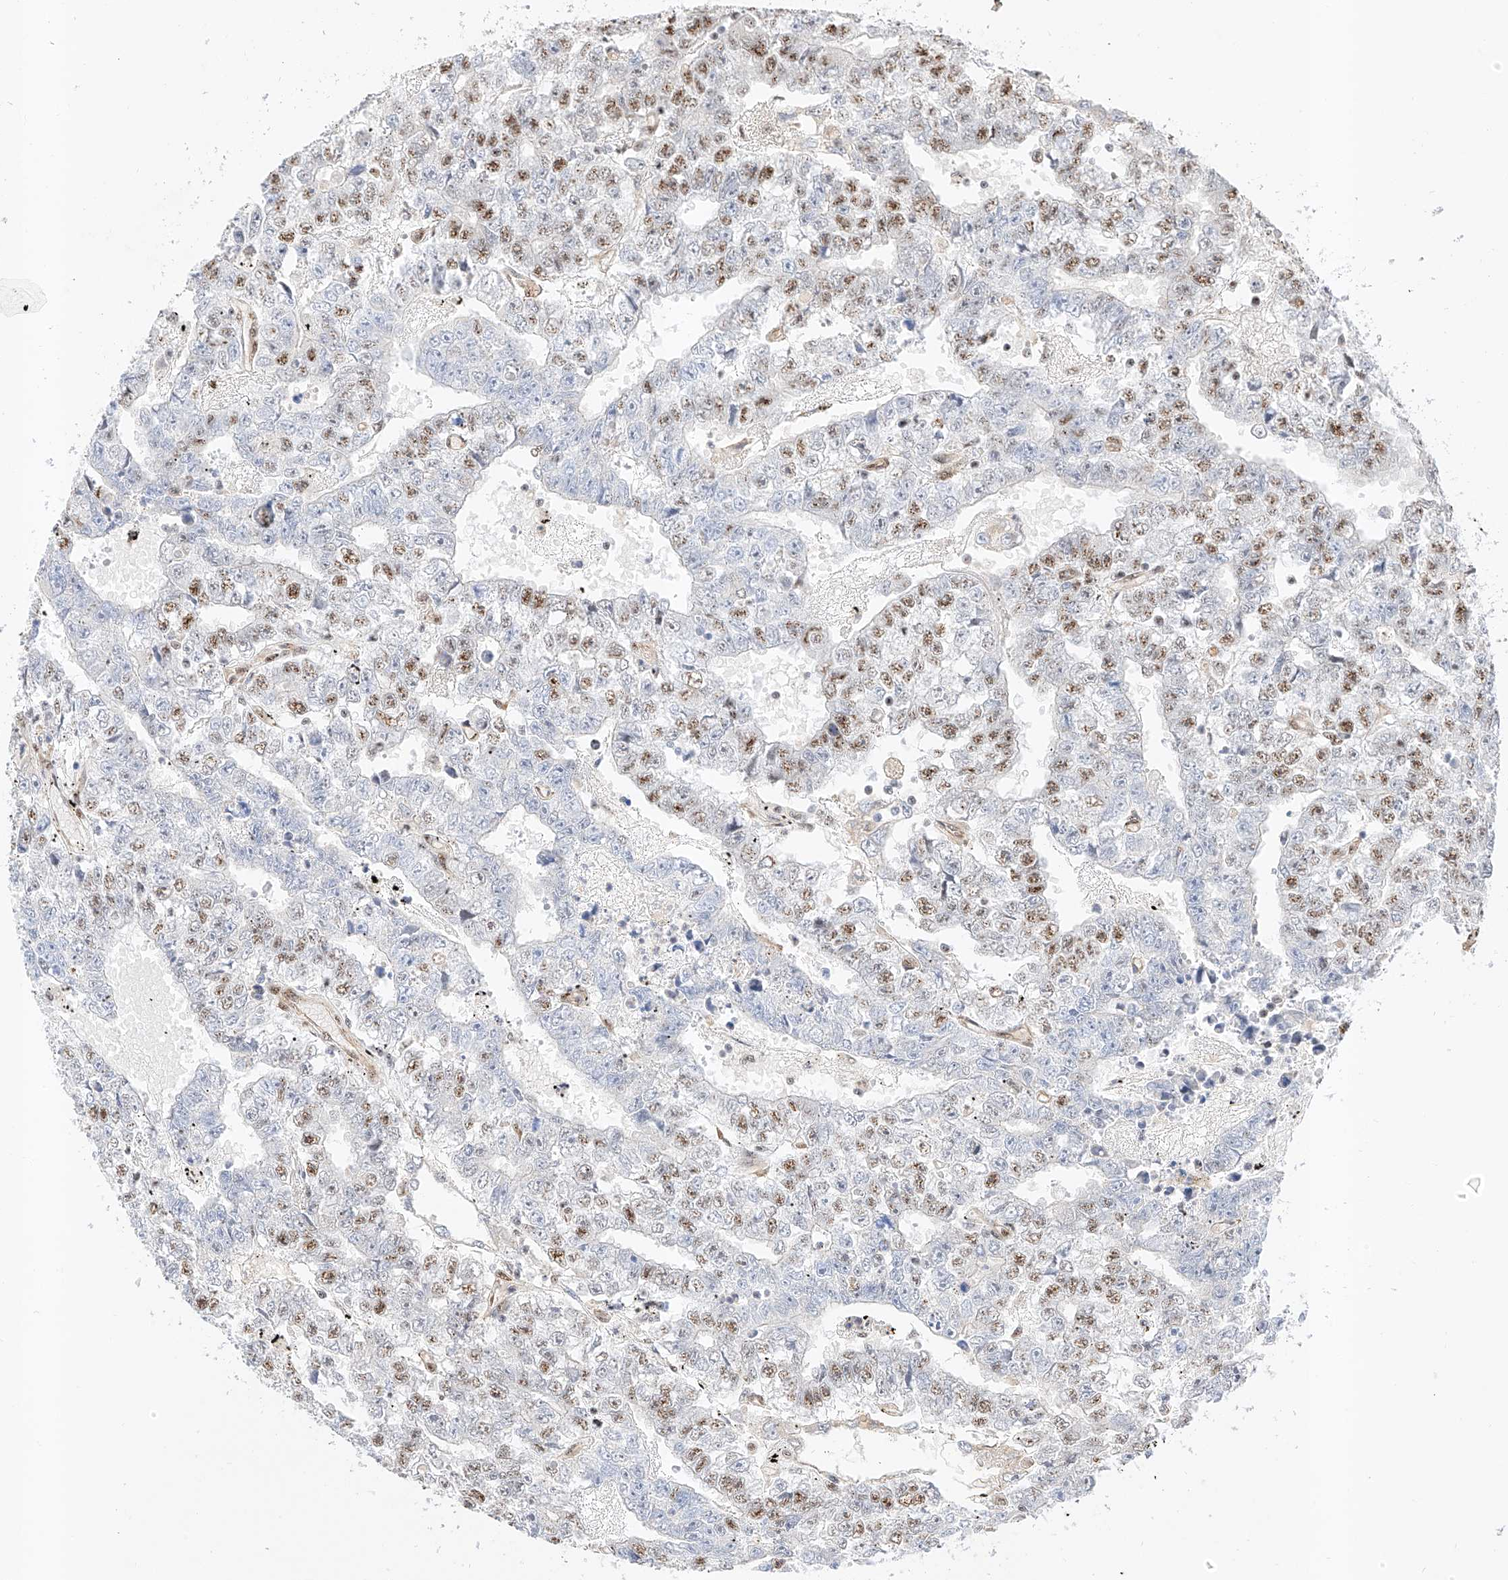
{"staining": {"intensity": "moderate", "quantity": "25%-75%", "location": "nuclear"}, "tissue": "testis cancer", "cell_type": "Tumor cells", "image_type": "cancer", "snomed": [{"axis": "morphology", "description": "Carcinoma, Embryonal, NOS"}, {"axis": "topography", "description": "Testis"}], "caption": "Tumor cells display medium levels of moderate nuclear expression in approximately 25%-75% of cells in testis cancer. (brown staining indicates protein expression, while blue staining denotes nuclei).", "gene": "ATXN7L2", "patient": {"sex": "male", "age": 25}}